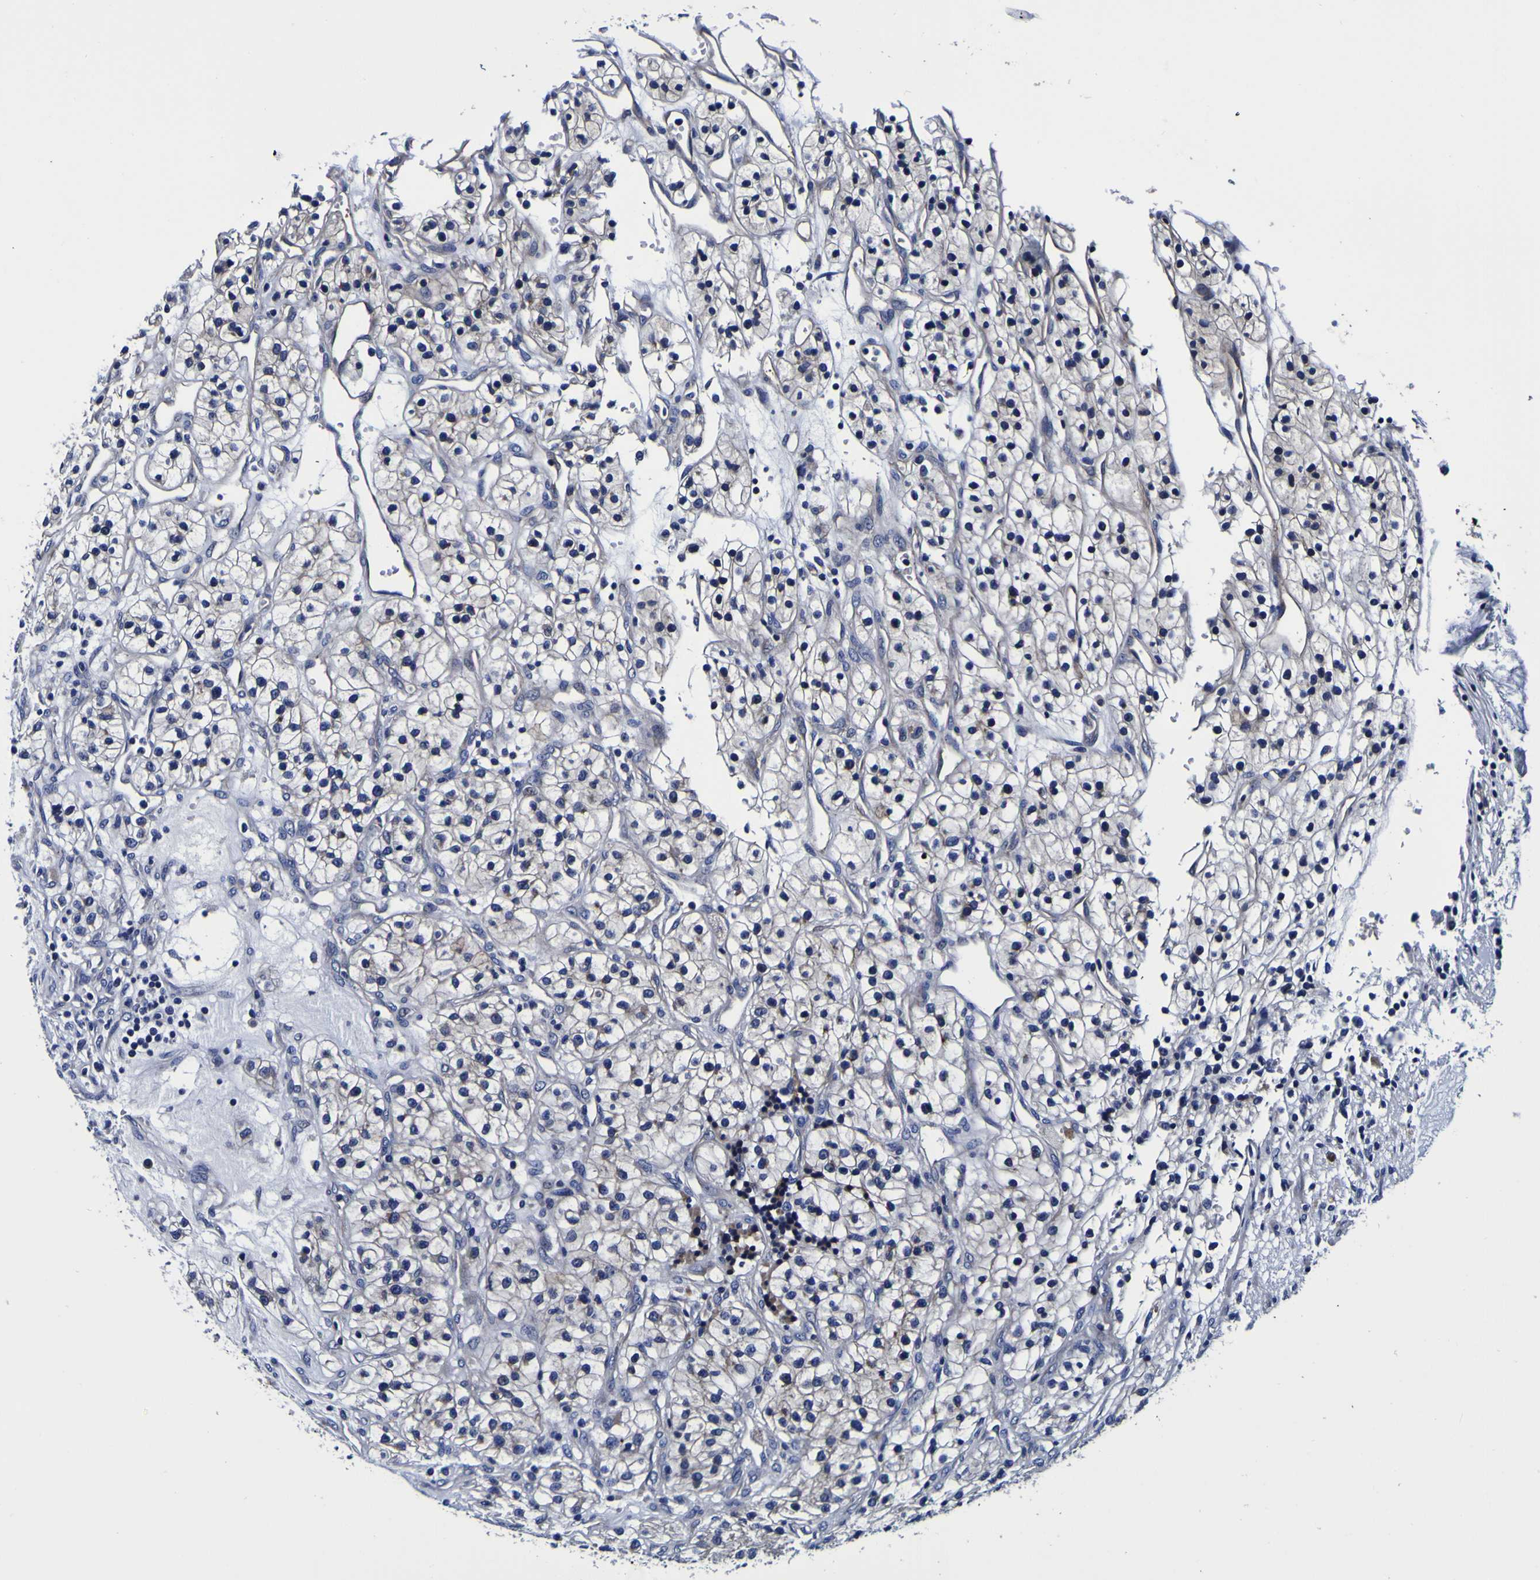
{"staining": {"intensity": "negative", "quantity": "none", "location": "none"}, "tissue": "renal cancer", "cell_type": "Tumor cells", "image_type": "cancer", "snomed": [{"axis": "morphology", "description": "Adenocarcinoma, NOS"}, {"axis": "topography", "description": "Kidney"}], "caption": "High magnification brightfield microscopy of renal cancer stained with DAB (3,3'-diaminobenzidine) (brown) and counterstained with hematoxylin (blue): tumor cells show no significant positivity.", "gene": "PDLIM4", "patient": {"sex": "female", "age": 57}}